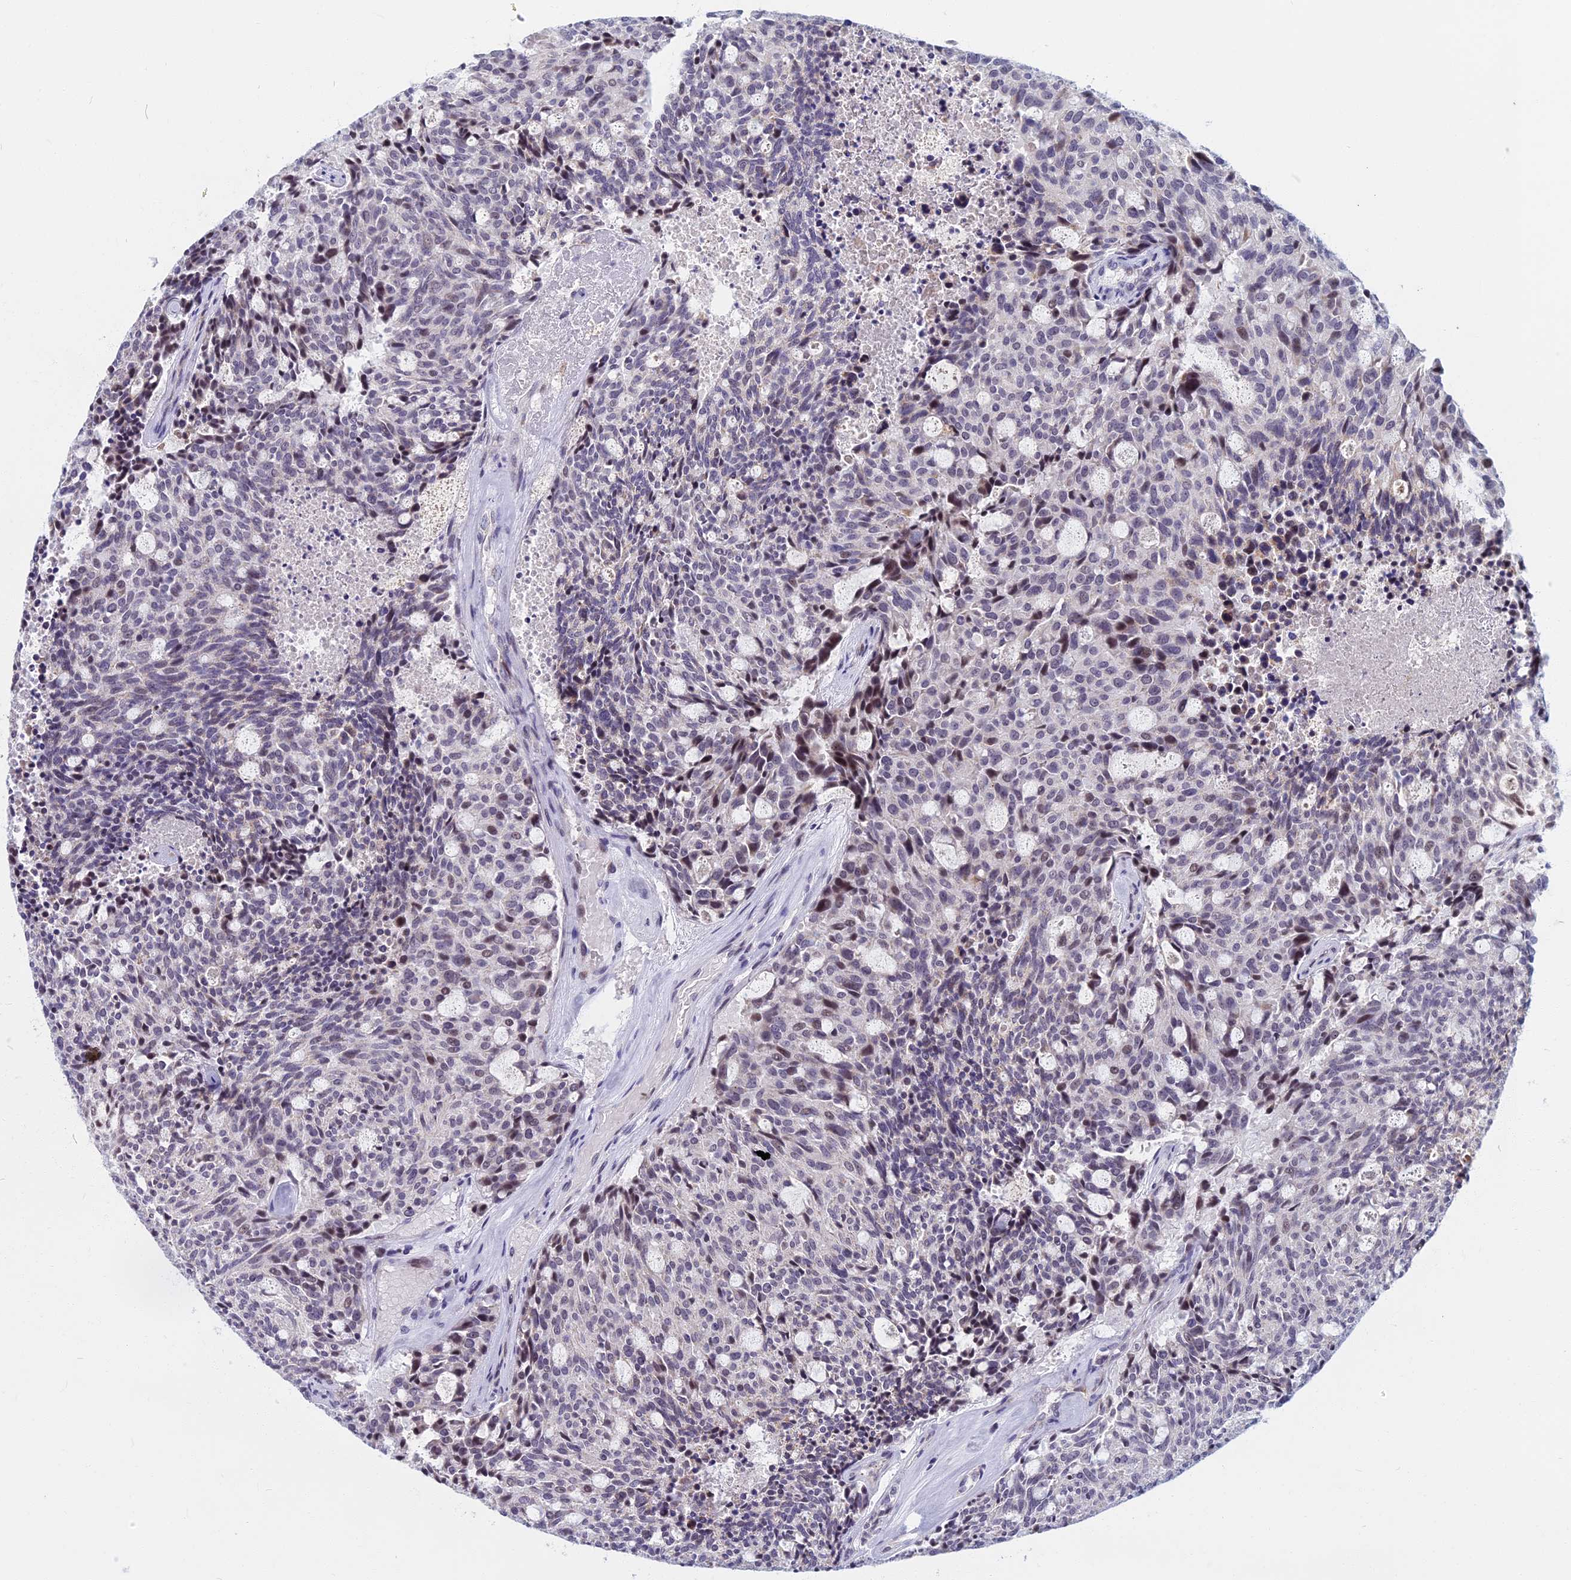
{"staining": {"intensity": "weak", "quantity": "<25%", "location": "nuclear"}, "tissue": "carcinoid", "cell_type": "Tumor cells", "image_type": "cancer", "snomed": [{"axis": "morphology", "description": "Carcinoid, malignant, NOS"}, {"axis": "topography", "description": "Pancreas"}], "caption": "A micrograph of human carcinoid is negative for staining in tumor cells.", "gene": "CDC7", "patient": {"sex": "female", "age": 54}}